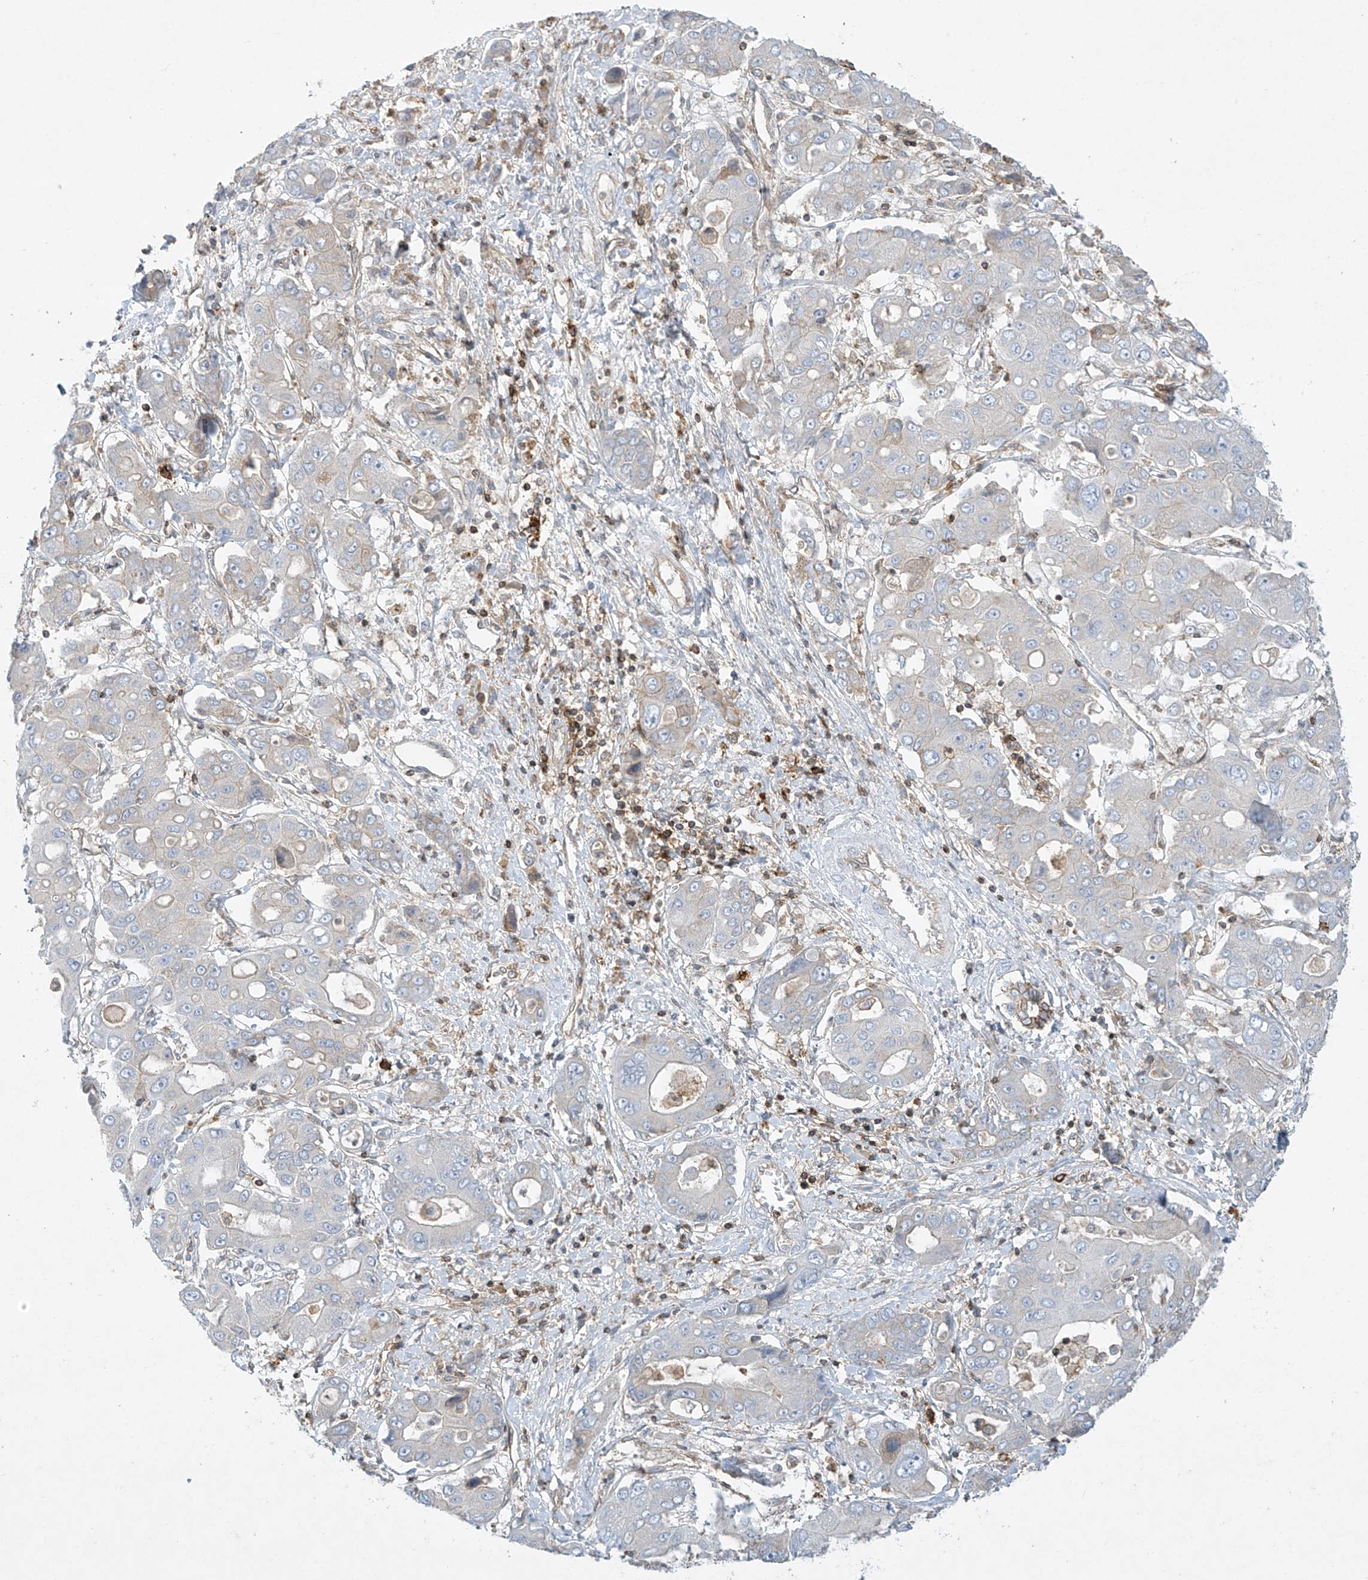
{"staining": {"intensity": "negative", "quantity": "none", "location": "none"}, "tissue": "liver cancer", "cell_type": "Tumor cells", "image_type": "cancer", "snomed": [{"axis": "morphology", "description": "Cholangiocarcinoma"}, {"axis": "topography", "description": "Liver"}], "caption": "A micrograph of human liver cancer is negative for staining in tumor cells. The staining was performed using DAB to visualize the protein expression in brown, while the nuclei were stained in blue with hematoxylin (Magnification: 20x).", "gene": "HLA-E", "patient": {"sex": "male", "age": 67}}